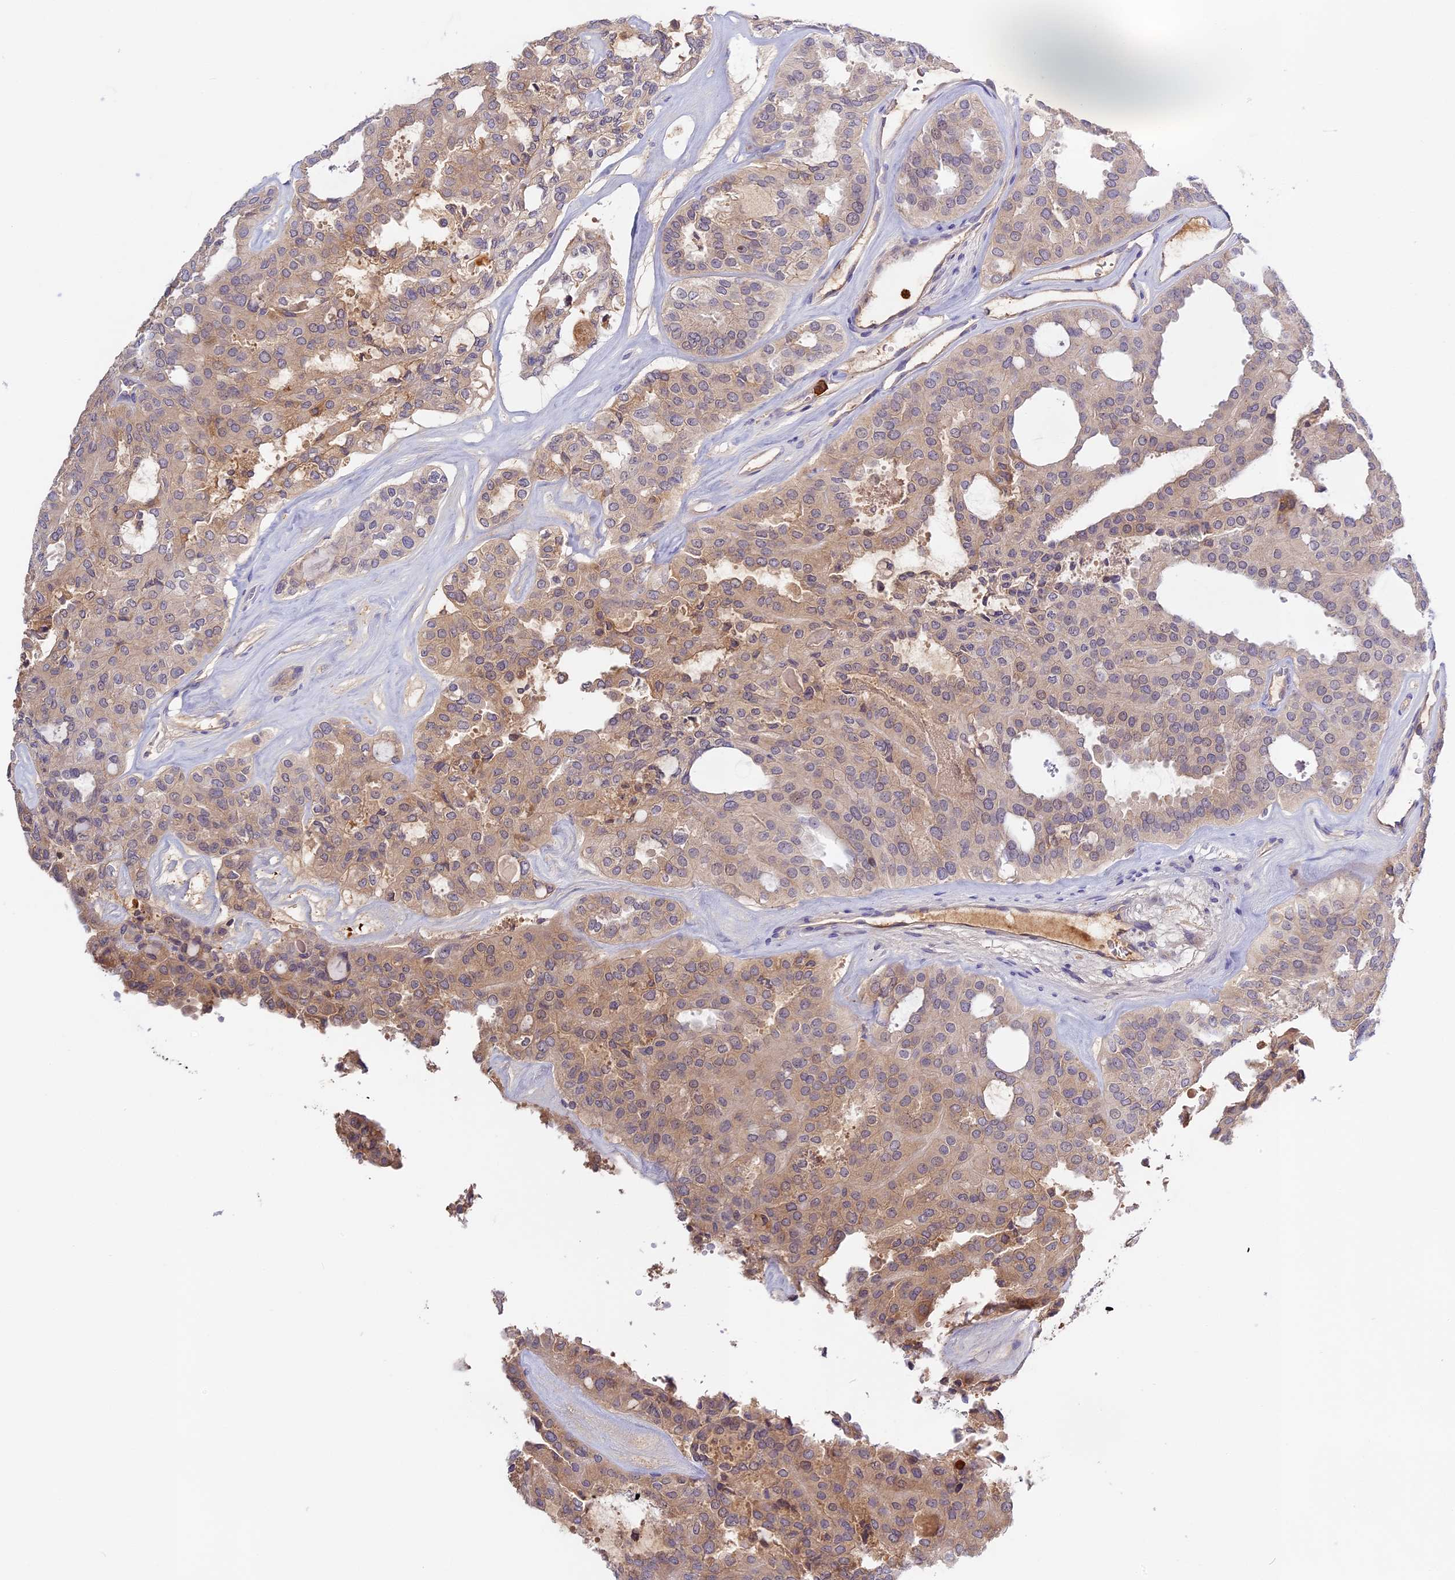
{"staining": {"intensity": "weak", "quantity": "25%-75%", "location": "cytoplasmic/membranous"}, "tissue": "thyroid cancer", "cell_type": "Tumor cells", "image_type": "cancer", "snomed": [{"axis": "morphology", "description": "Follicular adenoma carcinoma, NOS"}, {"axis": "topography", "description": "Thyroid gland"}], "caption": "Immunohistochemical staining of human thyroid follicular adenoma carcinoma shows weak cytoplasmic/membranous protein positivity in approximately 25%-75% of tumor cells. The staining was performed using DAB (3,3'-diaminobenzidine) to visualize the protein expression in brown, while the nuclei were stained in blue with hematoxylin (Magnification: 20x).", "gene": "ADGRD1", "patient": {"sex": "male", "age": 75}}